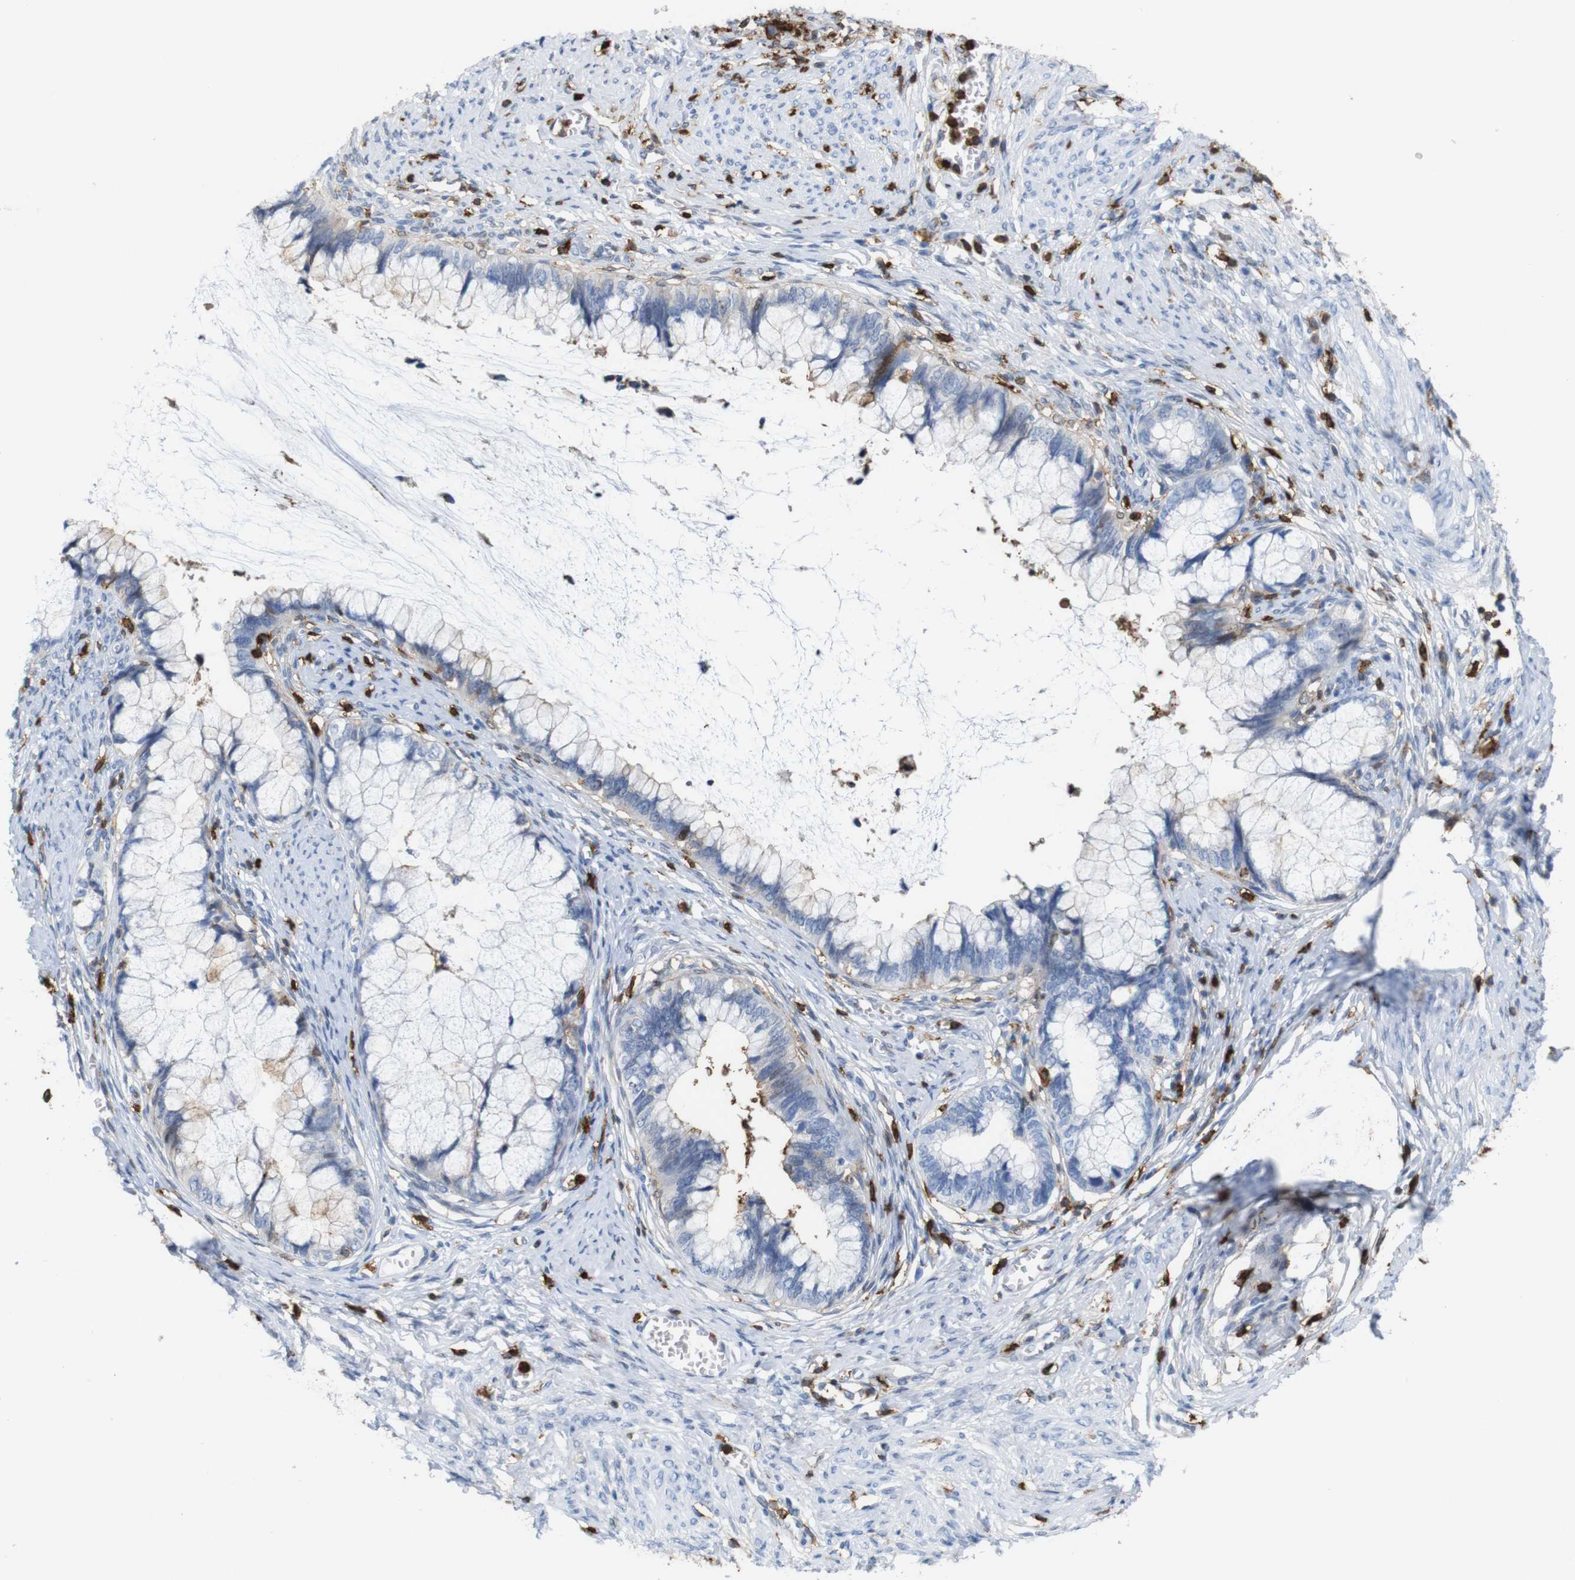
{"staining": {"intensity": "negative", "quantity": "none", "location": "none"}, "tissue": "cervical cancer", "cell_type": "Tumor cells", "image_type": "cancer", "snomed": [{"axis": "morphology", "description": "Adenocarcinoma, NOS"}, {"axis": "topography", "description": "Cervix"}], "caption": "An image of adenocarcinoma (cervical) stained for a protein displays no brown staining in tumor cells.", "gene": "ANXA1", "patient": {"sex": "female", "age": 44}}